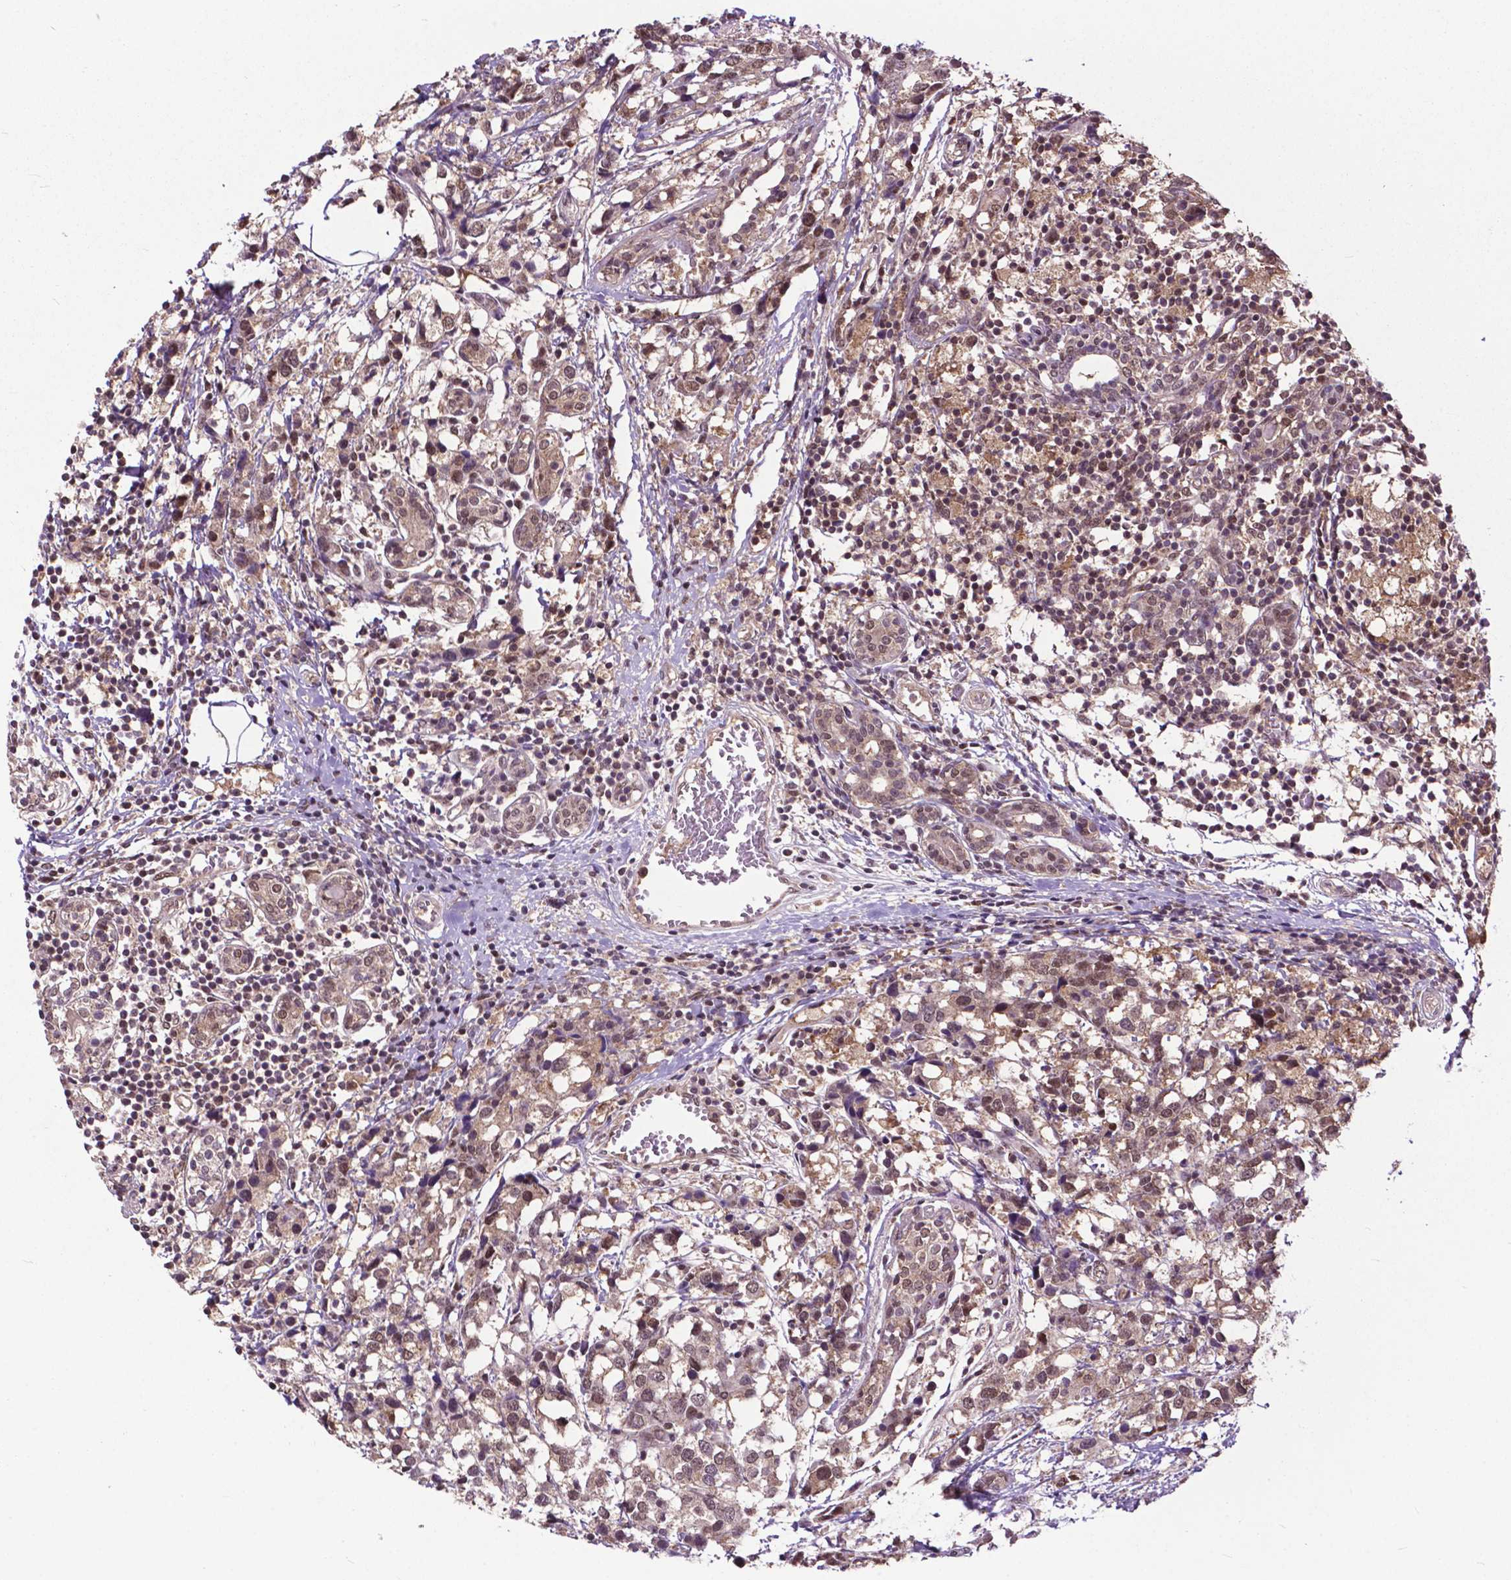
{"staining": {"intensity": "moderate", "quantity": ">75%", "location": "cytoplasmic/membranous,nuclear"}, "tissue": "breast cancer", "cell_type": "Tumor cells", "image_type": "cancer", "snomed": [{"axis": "morphology", "description": "Lobular carcinoma"}, {"axis": "topography", "description": "Breast"}], "caption": "A high-resolution image shows immunohistochemistry (IHC) staining of breast lobular carcinoma, which demonstrates moderate cytoplasmic/membranous and nuclear expression in about >75% of tumor cells.", "gene": "FAF1", "patient": {"sex": "female", "age": 59}}